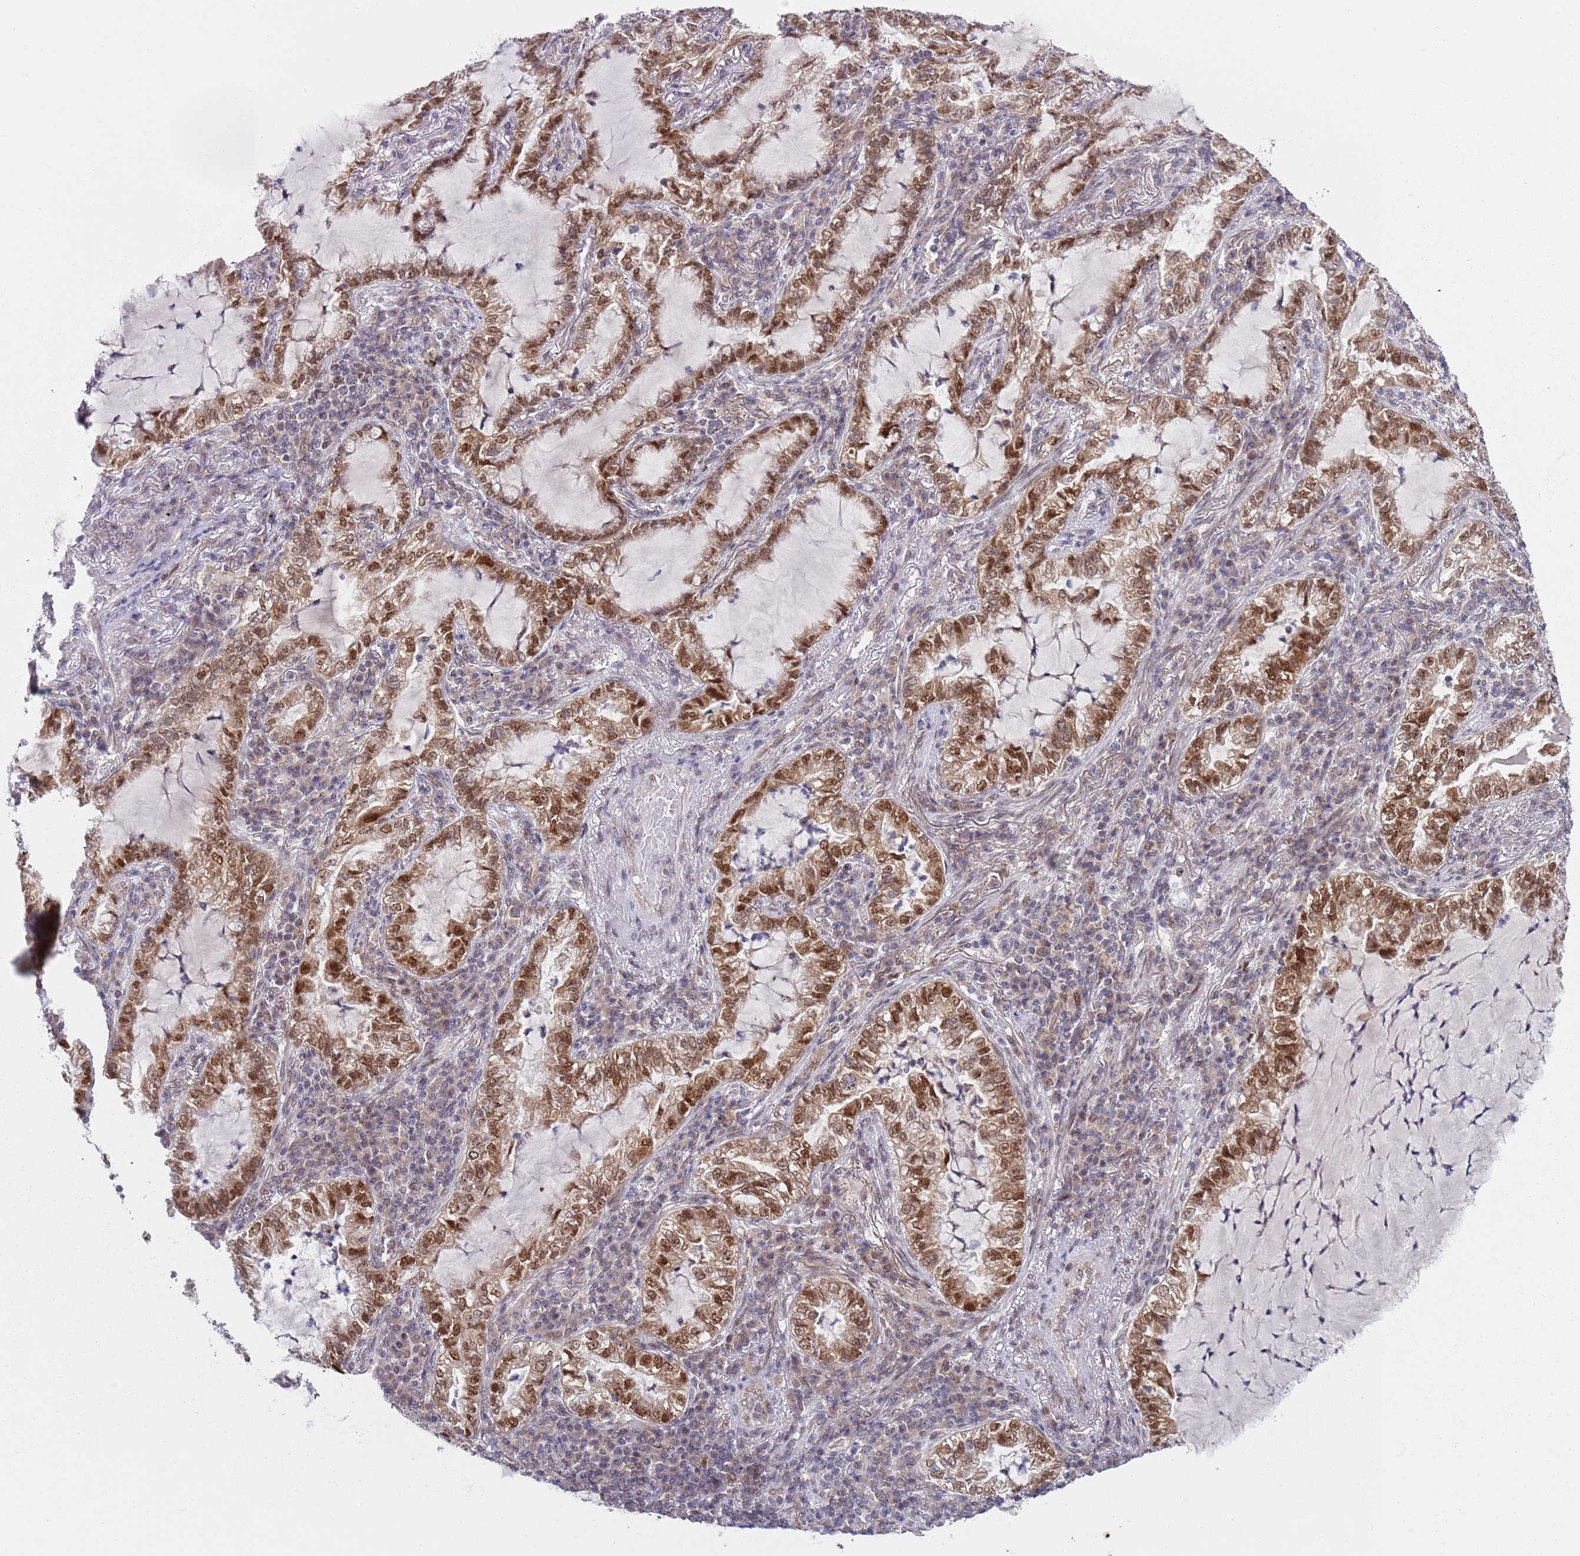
{"staining": {"intensity": "strong", "quantity": ">75%", "location": "nuclear"}, "tissue": "lung cancer", "cell_type": "Tumor cells", "image_type": "cancer", "snomed": [{"axis": "morphology", "description": "Adenocarcinoma, NOS"}, {"axis": "topography", "description": "Lung"}], "caption": "Protein staining shows strong nuclear expression in approximately >75% of tumor cells in lung adenocarcinoma.", "gene": "SLC25A32", "patient": {"sex": "female", "age": 73}}